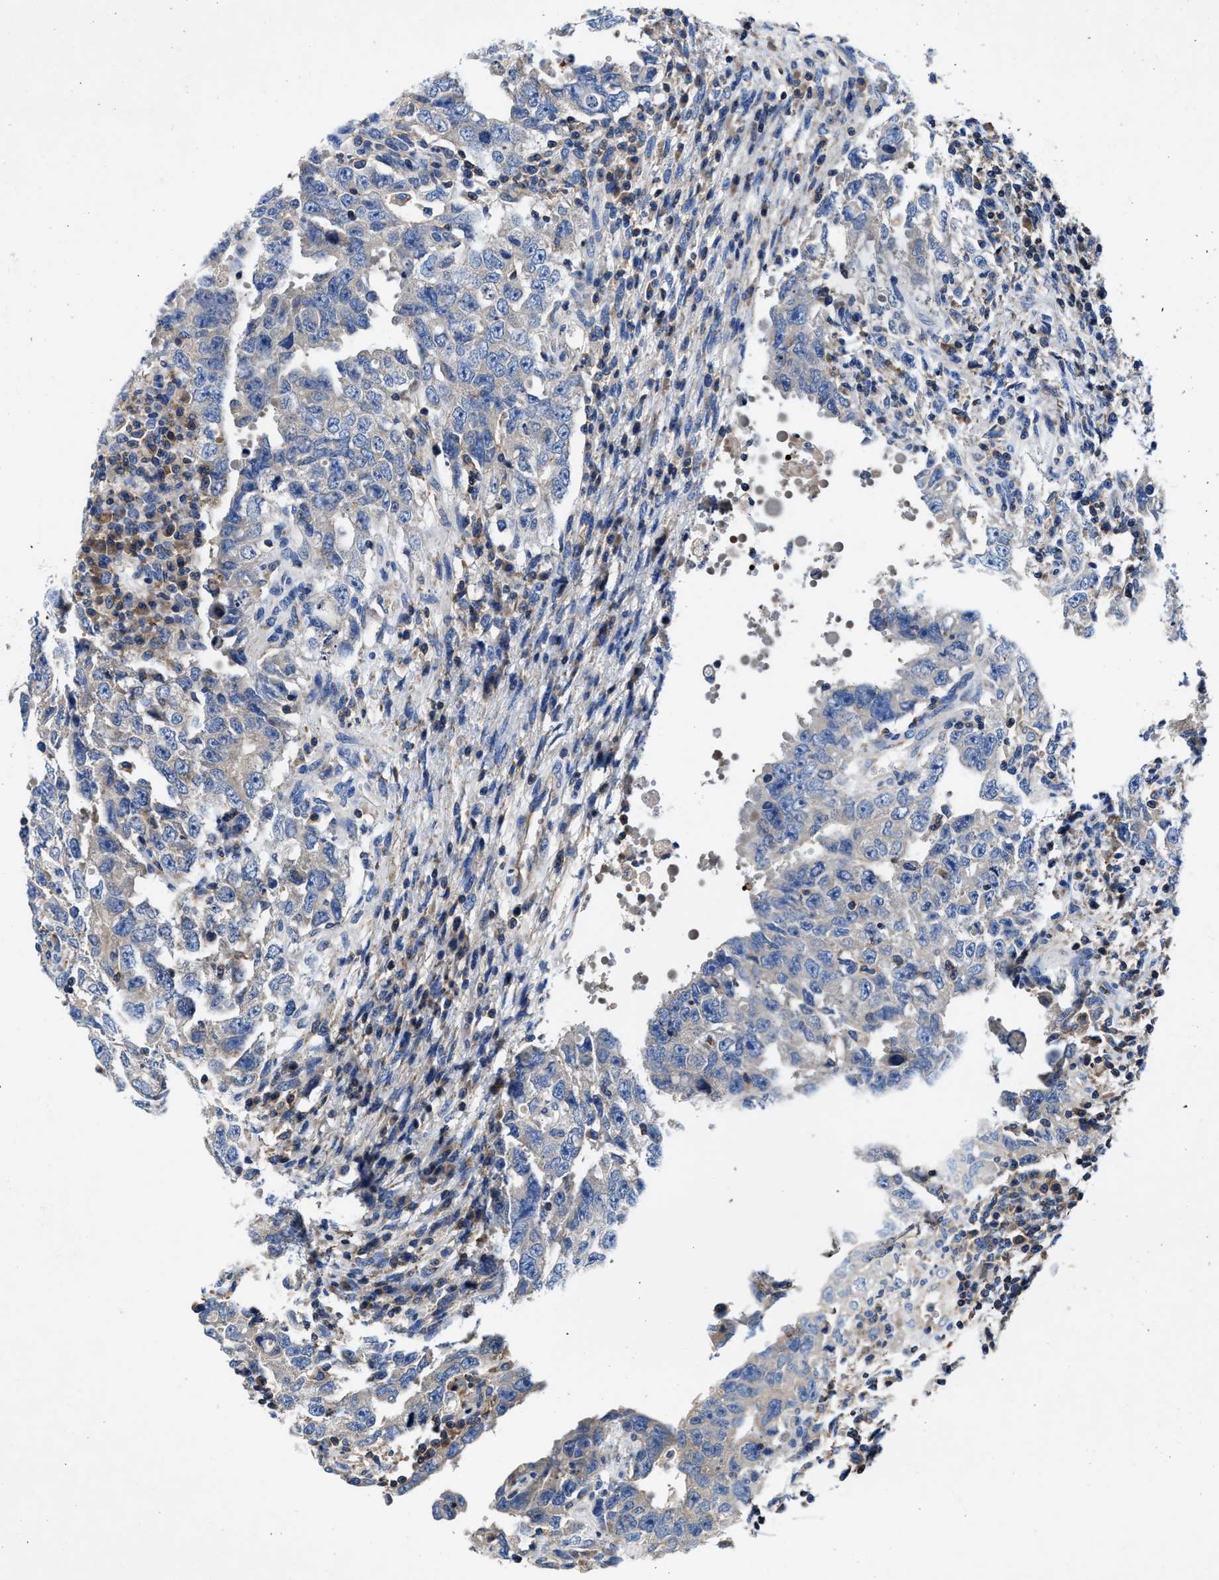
{"staining": {"intensity": "negative", "quantity": "none", "location": "none"}, "tissue": "testis cancer", "cell_type": "Tumor cells", "image_type": "cancer", "snomed": [{"axis": "morphology", "description": "Carcinoma, Embryonal, NOS"}, {"axis": "topography", "description": "Testis"}], "caption": "Human embryonal carcinoma (testis) stained for a protein using immunohistochemistry (IHC) displays no positivity in tumor cells.", "gene": "PHLPP1", "patient": {"sex": "male", "age": 26}}